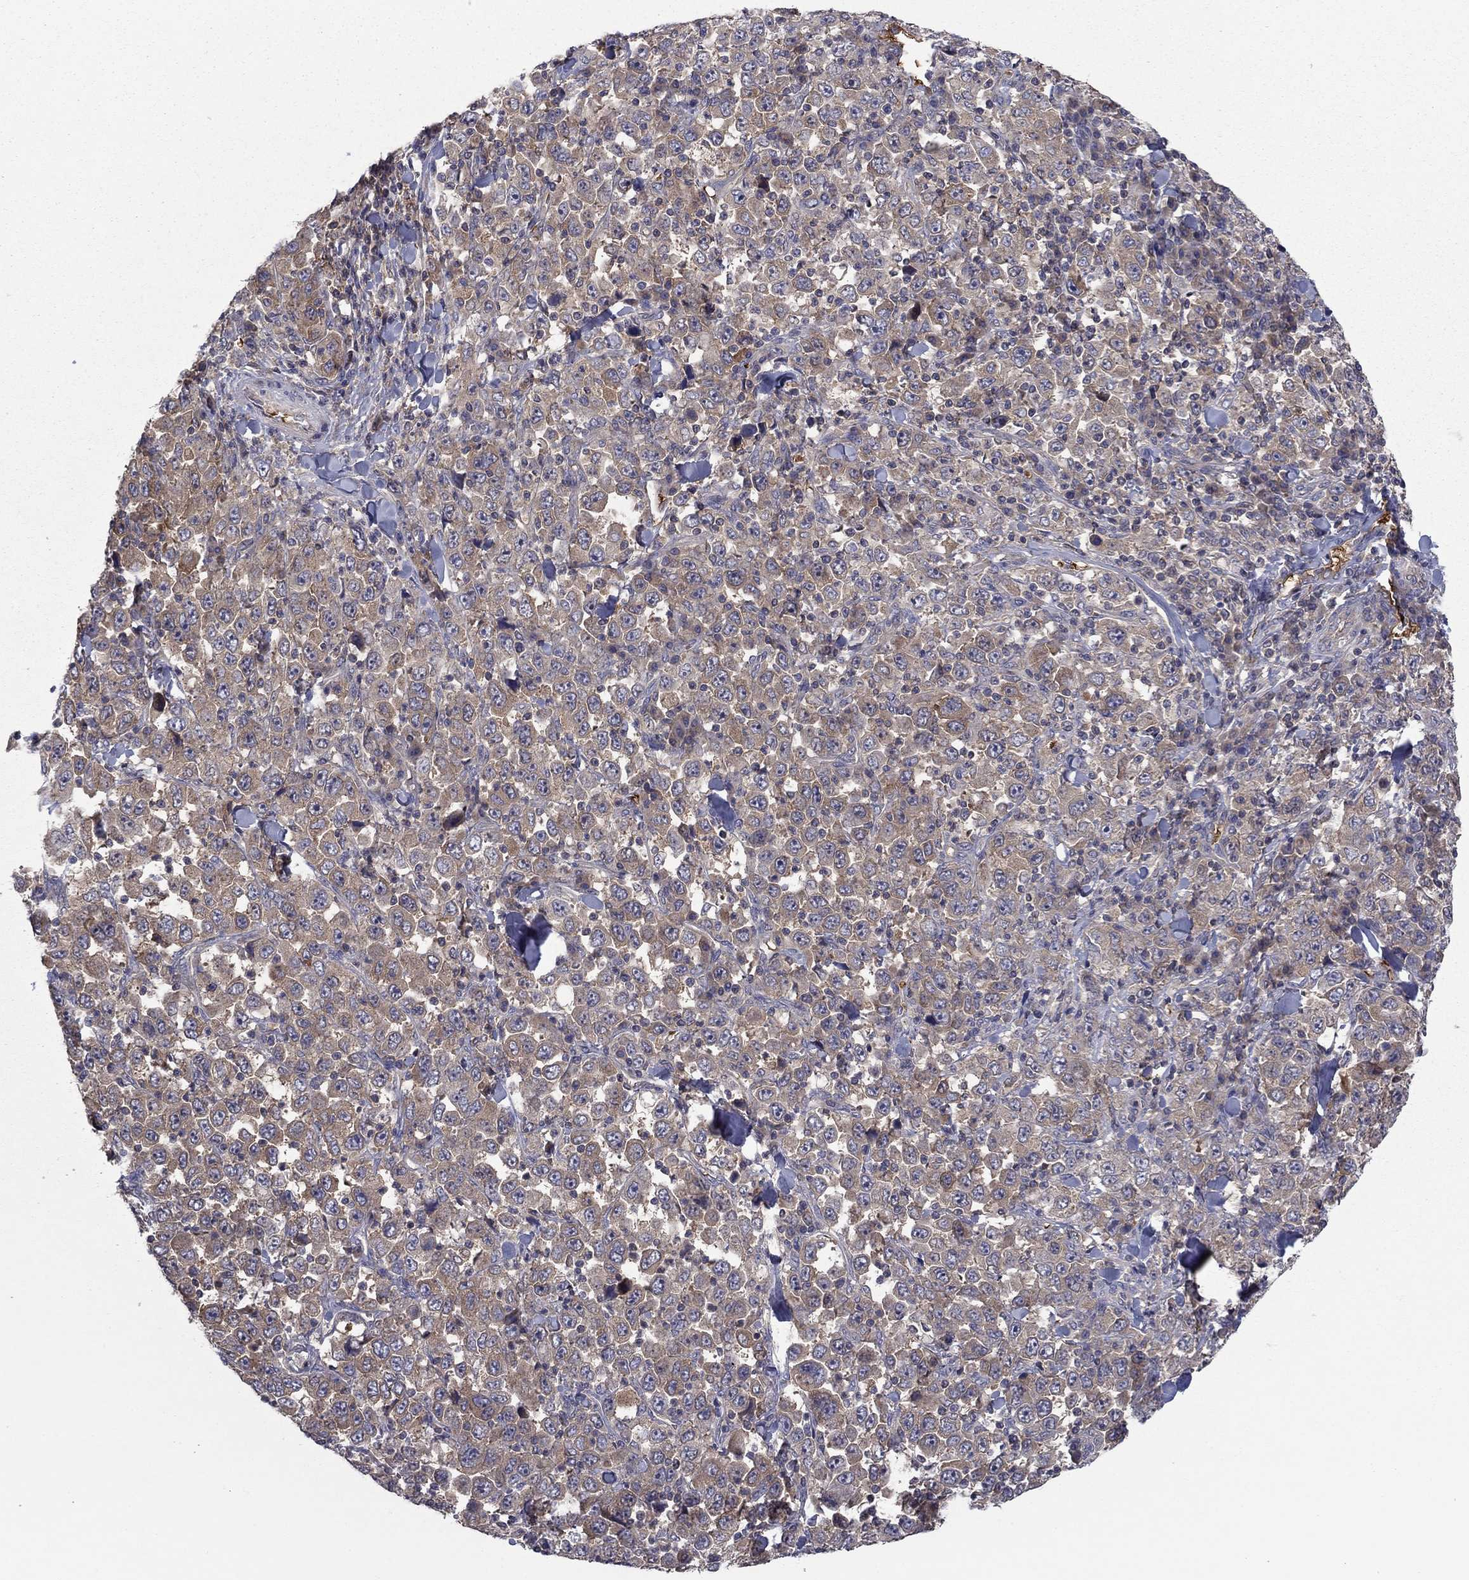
{"staining": {"intensity": "negative", "quantity": "none", "location": "none"}, "tissue": "stomach cancer", "cell_type": "Tumor cells", "image_type": "cancer", "snomed": [{"axis": "morphology", "description": "Normal tissue, NOS"}, {"axis": "morphology", "description": "Adenocarcinoma, NOS"}, {"axis": "topography", "description": "Stomach, upper"}, {"axis": "topography", "description": "Stomach"}], "caption": "Tumor cells are negative for brown protein staining in stomach cancer.", "gene": "RNF123", "patient": {"sex": "male", "age": 59}}